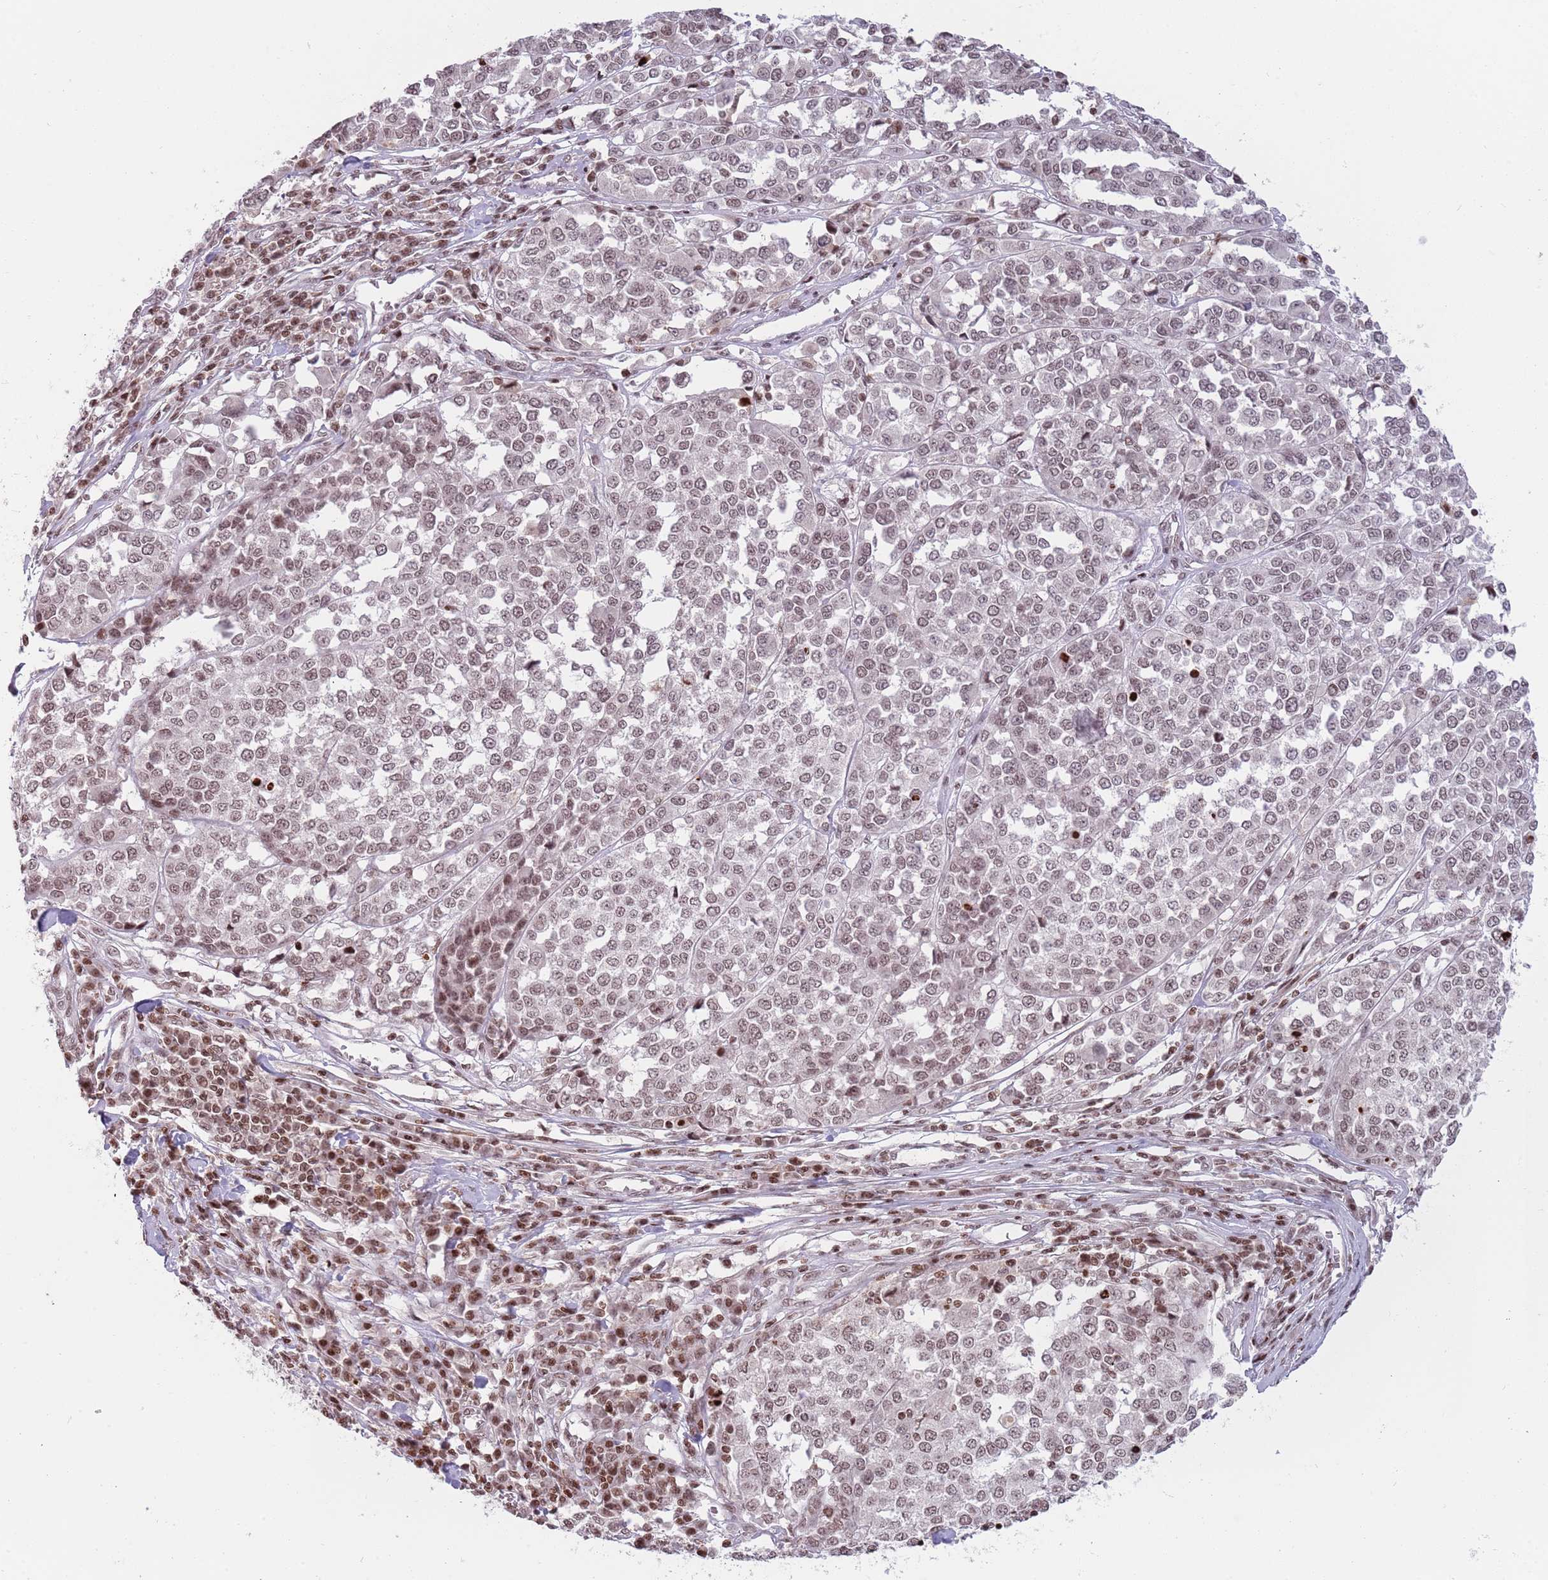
{"staining": {"intensity": "weak", "quantity": ">75%", "location": "nuclear"}, "tissue": "melanoma", "cell_type": "Tumor cells", "image_type": "cancer", "snomed": [{"axis": "morphology", "description": "Malignant melanoma, Metastatic site"}, {"axis": "topography", "description": "Lymph node"}], "caption": "About >75% of tumor cells in human melanoma reveal weak nuclear protein expression as visualized by brown immunohistochemical staining.", "gene": "SH3RF3", "patient": {"sex": "male", "age": 44}}